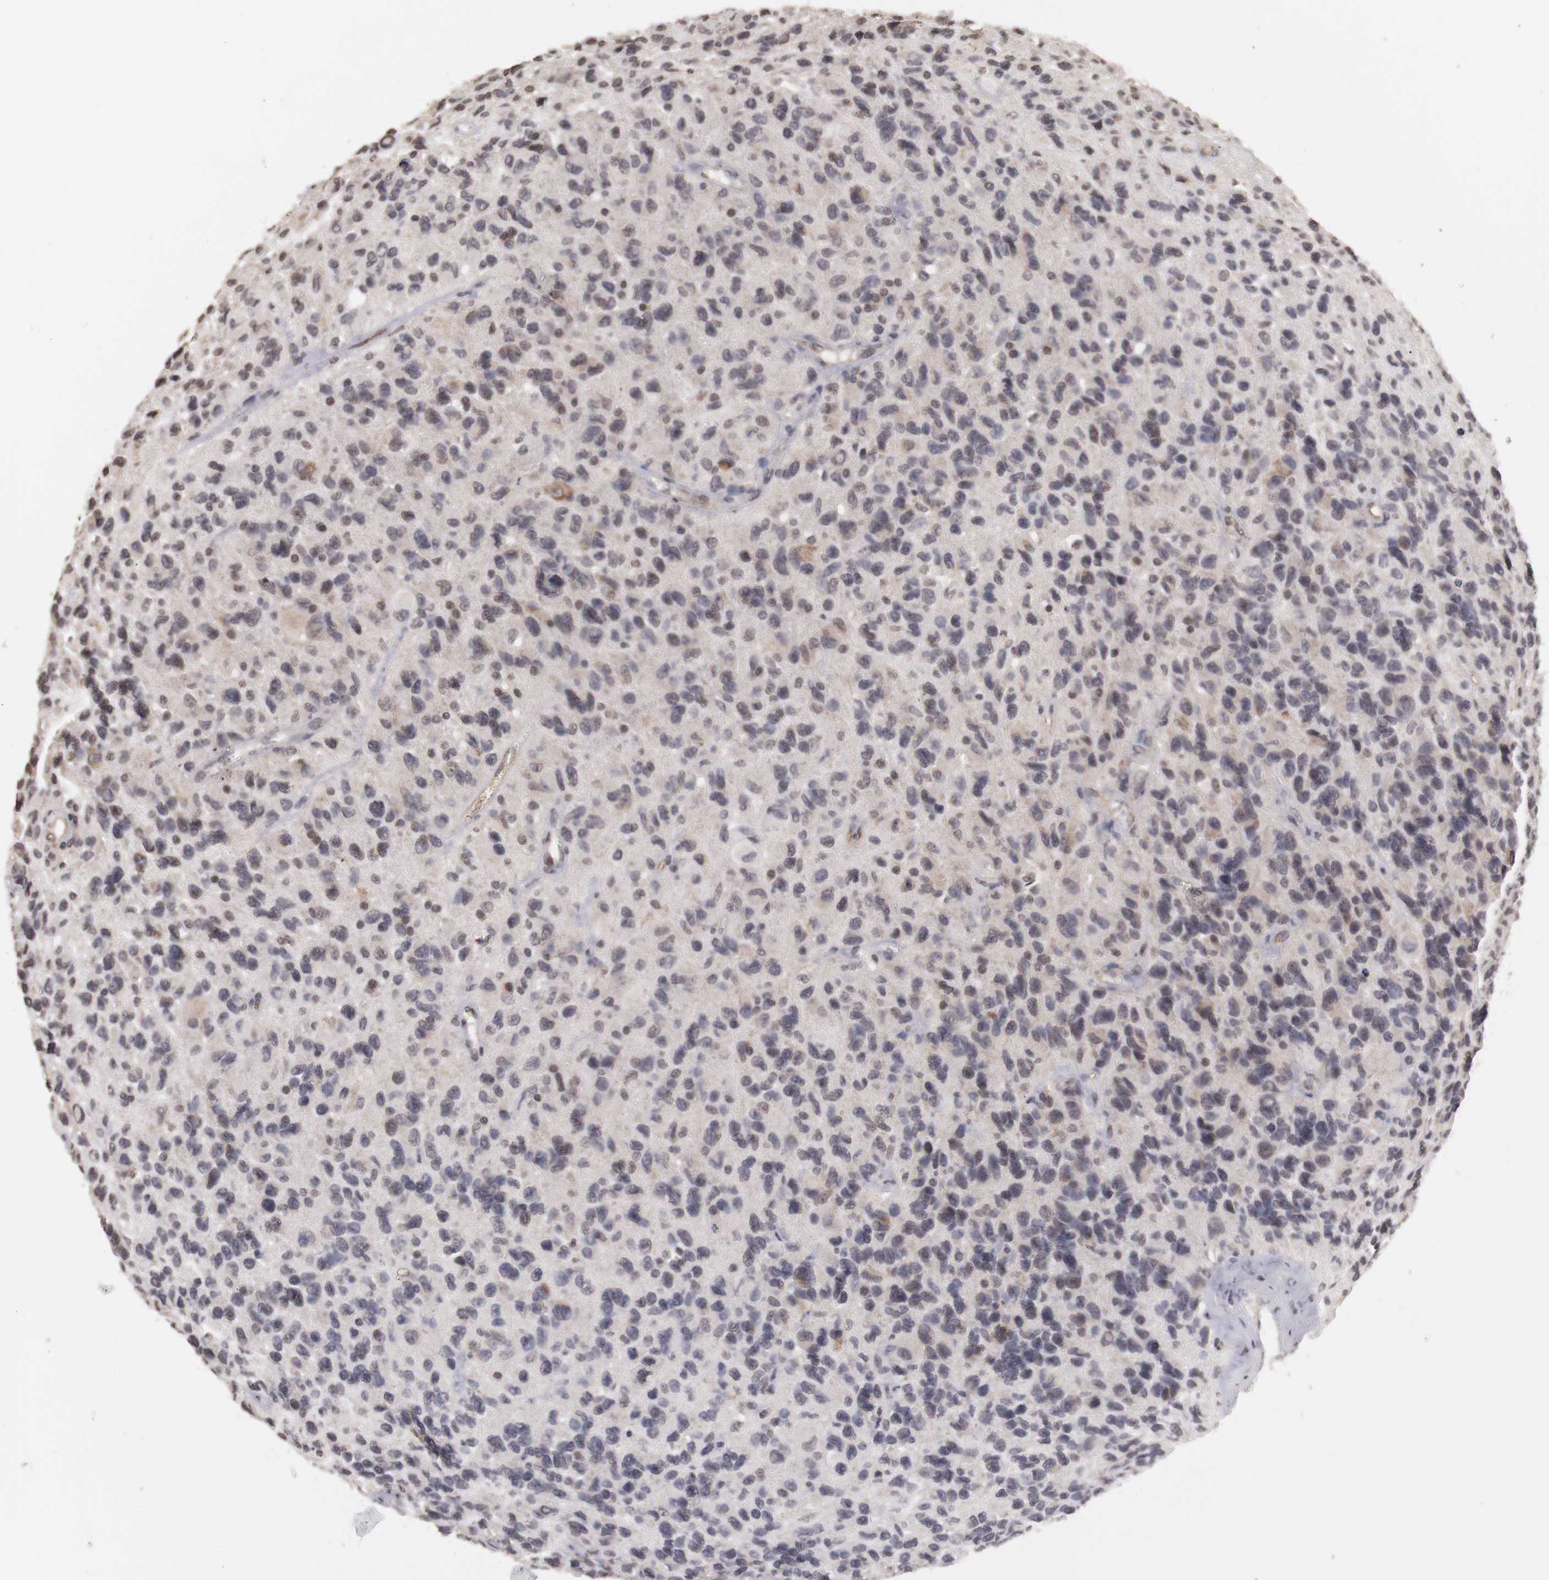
{"staining": {"intensity": "moderate", "quantity": "25%-75%", "location": "cytoplasmic/membranous,nuclear"}, "tissue": "glioma", "cell_type": "Tumor cells", "image_type": "cancer", "snomed": [{"axis": "morphology", "description": "Glioma, malignant, High grade"}, {"axis": "topography", "description": "Brain"}], "caption": "IHC micrograph of glioma stained for a protein (brown), which shows medium levels of moderate cytoplasmic/membranous and nuclear positivity in approximately 25%-75% of tumor cells.", "gene": "PLEKHA1", "patient": {"sex": "male", "age": 77}}